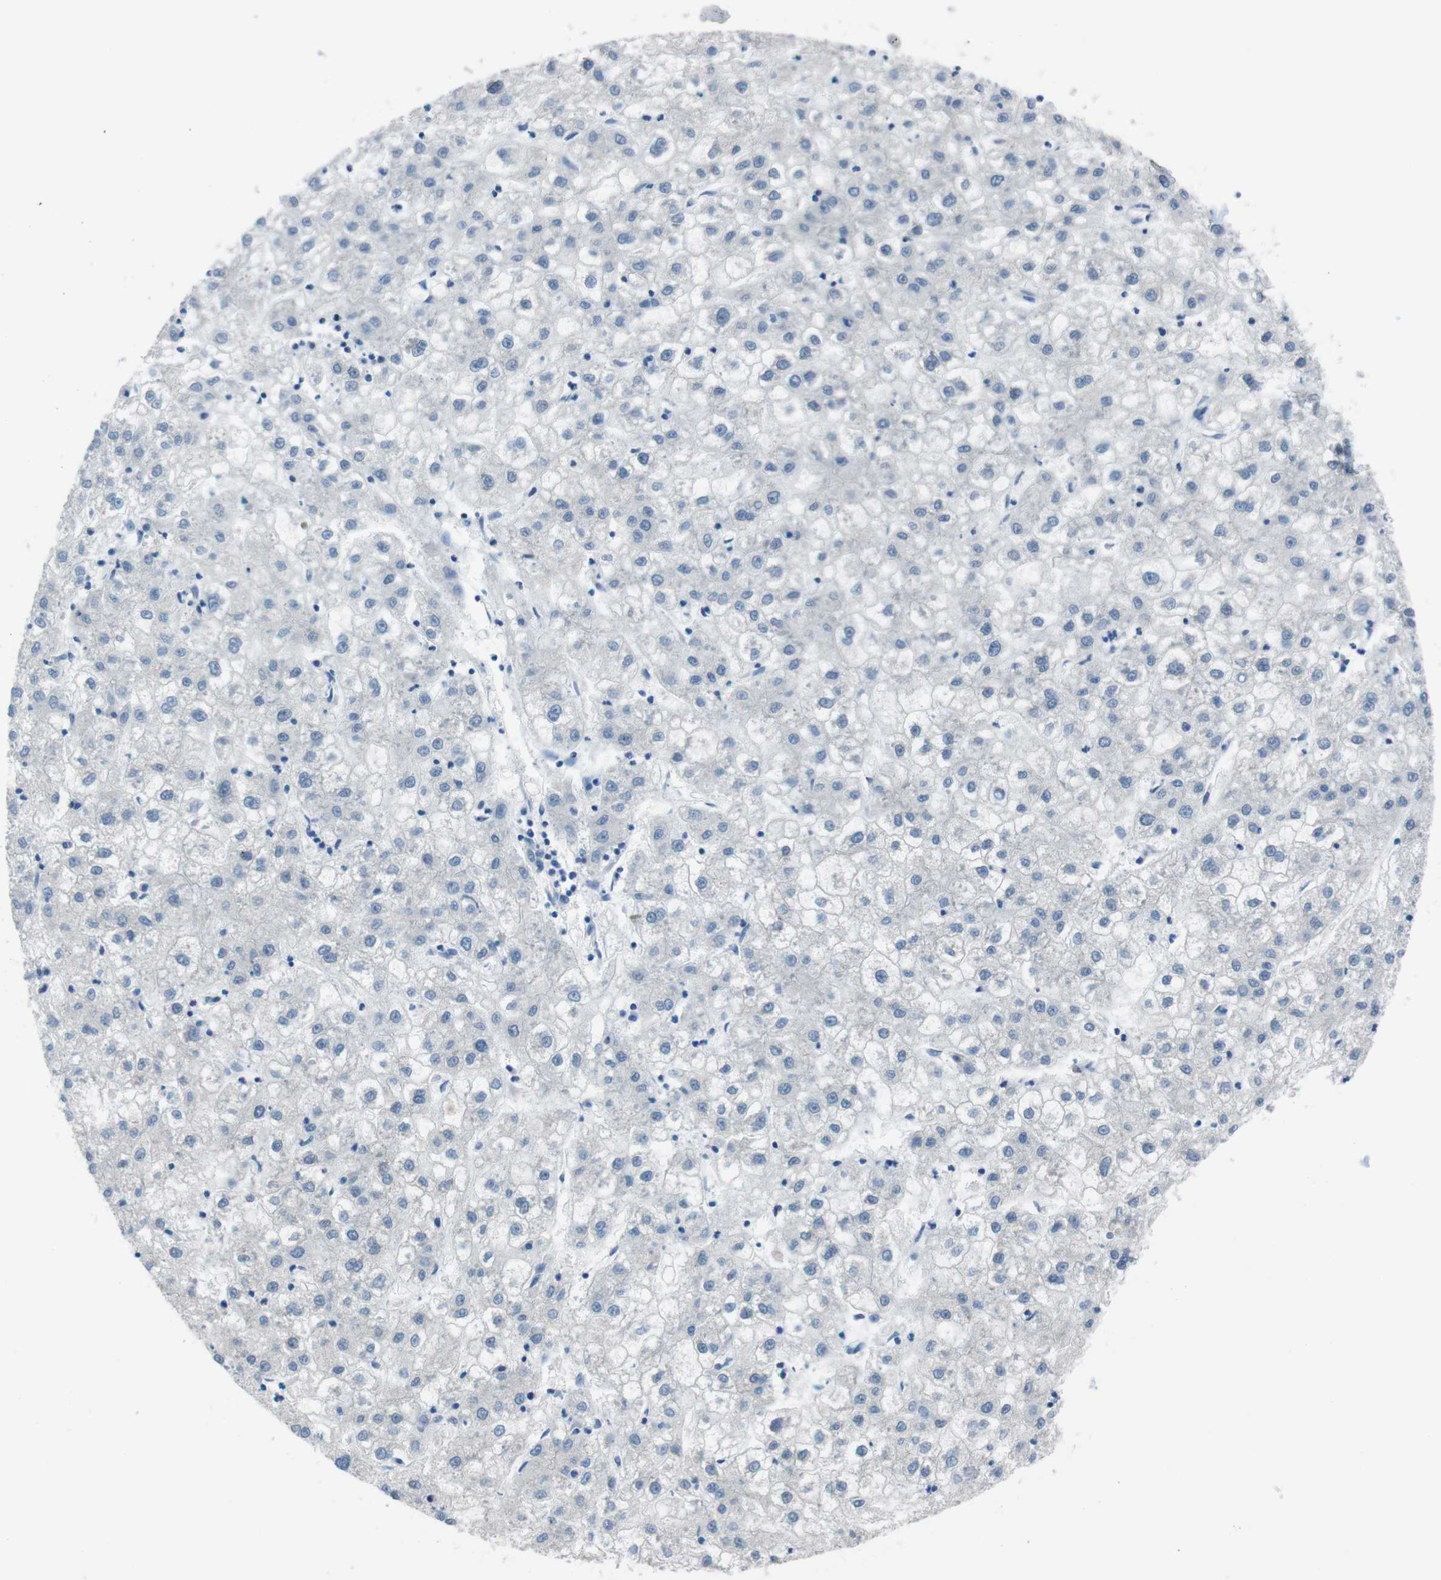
{"staining": {"intensity": "negative", "quantity": "none", "location": "none"}, "tissue": "liver cancer", "cell_type": "Tumor cells", "image_type": "cancer", "snomed": [{"axis": "morphology", "description": "Carcinoma, Hepatocellular, NOS"}, {"axis": "topography", "description": "Liver"}], "caption": "Liver cancer (hepatocellular carcinoma) was stained to show a protein in brown. There is no significant expression in tumor cells.", "gene": "HRH2", "patient": {"sex": "male", "age": 72}}